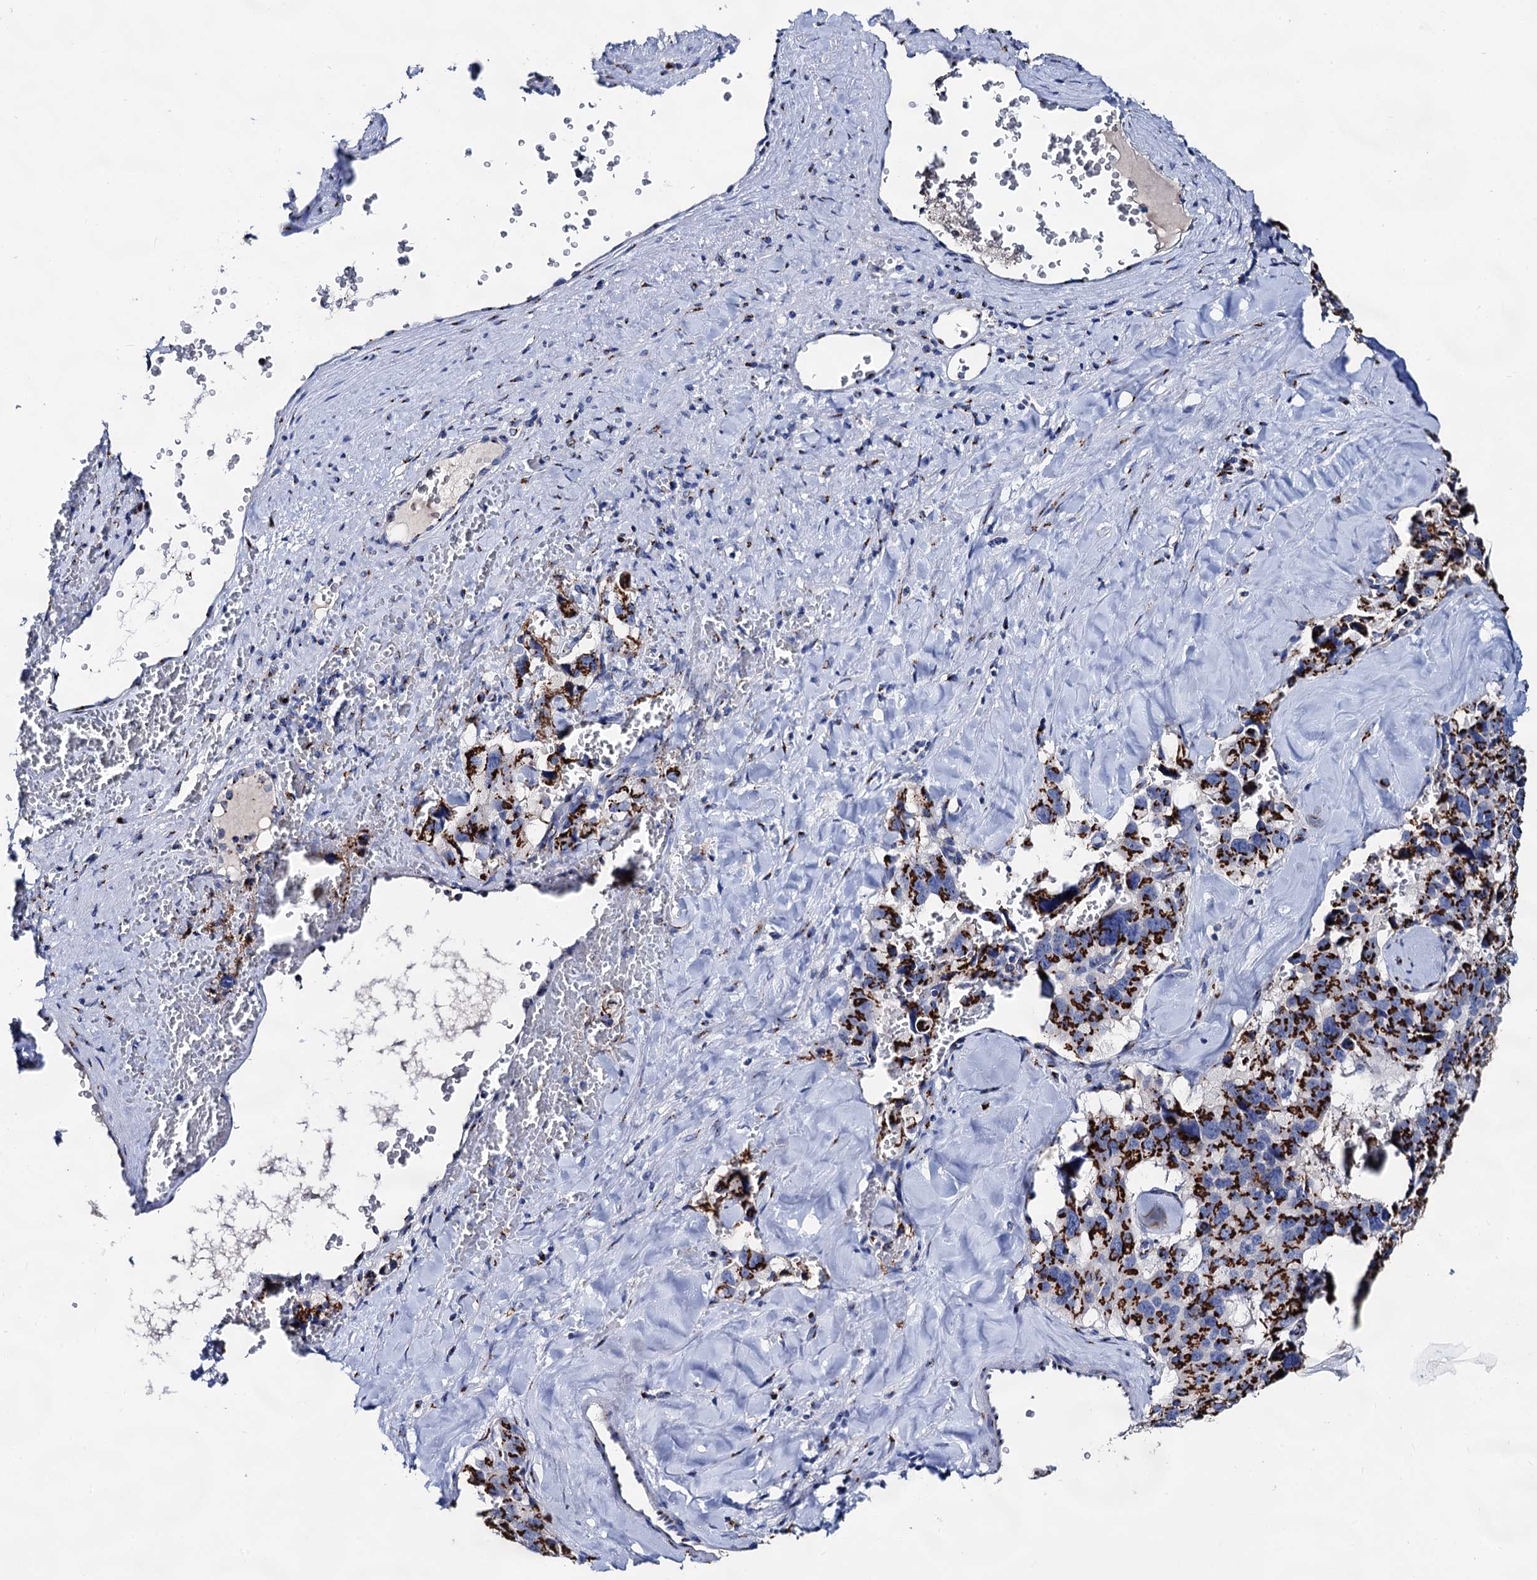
{"staining": {"intensity": "strong", "quantity": ">75%", "location": "cytoplasmic/membranous"}, "tissue": "pancreatic cancer", "cell_type": "Tumor cells", "image_type": "cancer", "snomed": [{"axis": "morphology", "description": "Adenocarcinoma, NOS"}, {"axis": "topography", "description": "Pancreas"}], "caption": "This histopathology image displays pancreatic adenocarcinoma stained with immunohistochemistry to label a protein in brown. The cytoplasmic/membranous of tumor cells show strong positivity for the protein. Nuclei are counter-stained blue.", "gene": "TM9SF3", "patient": {"sex": "male", "age": 65}}